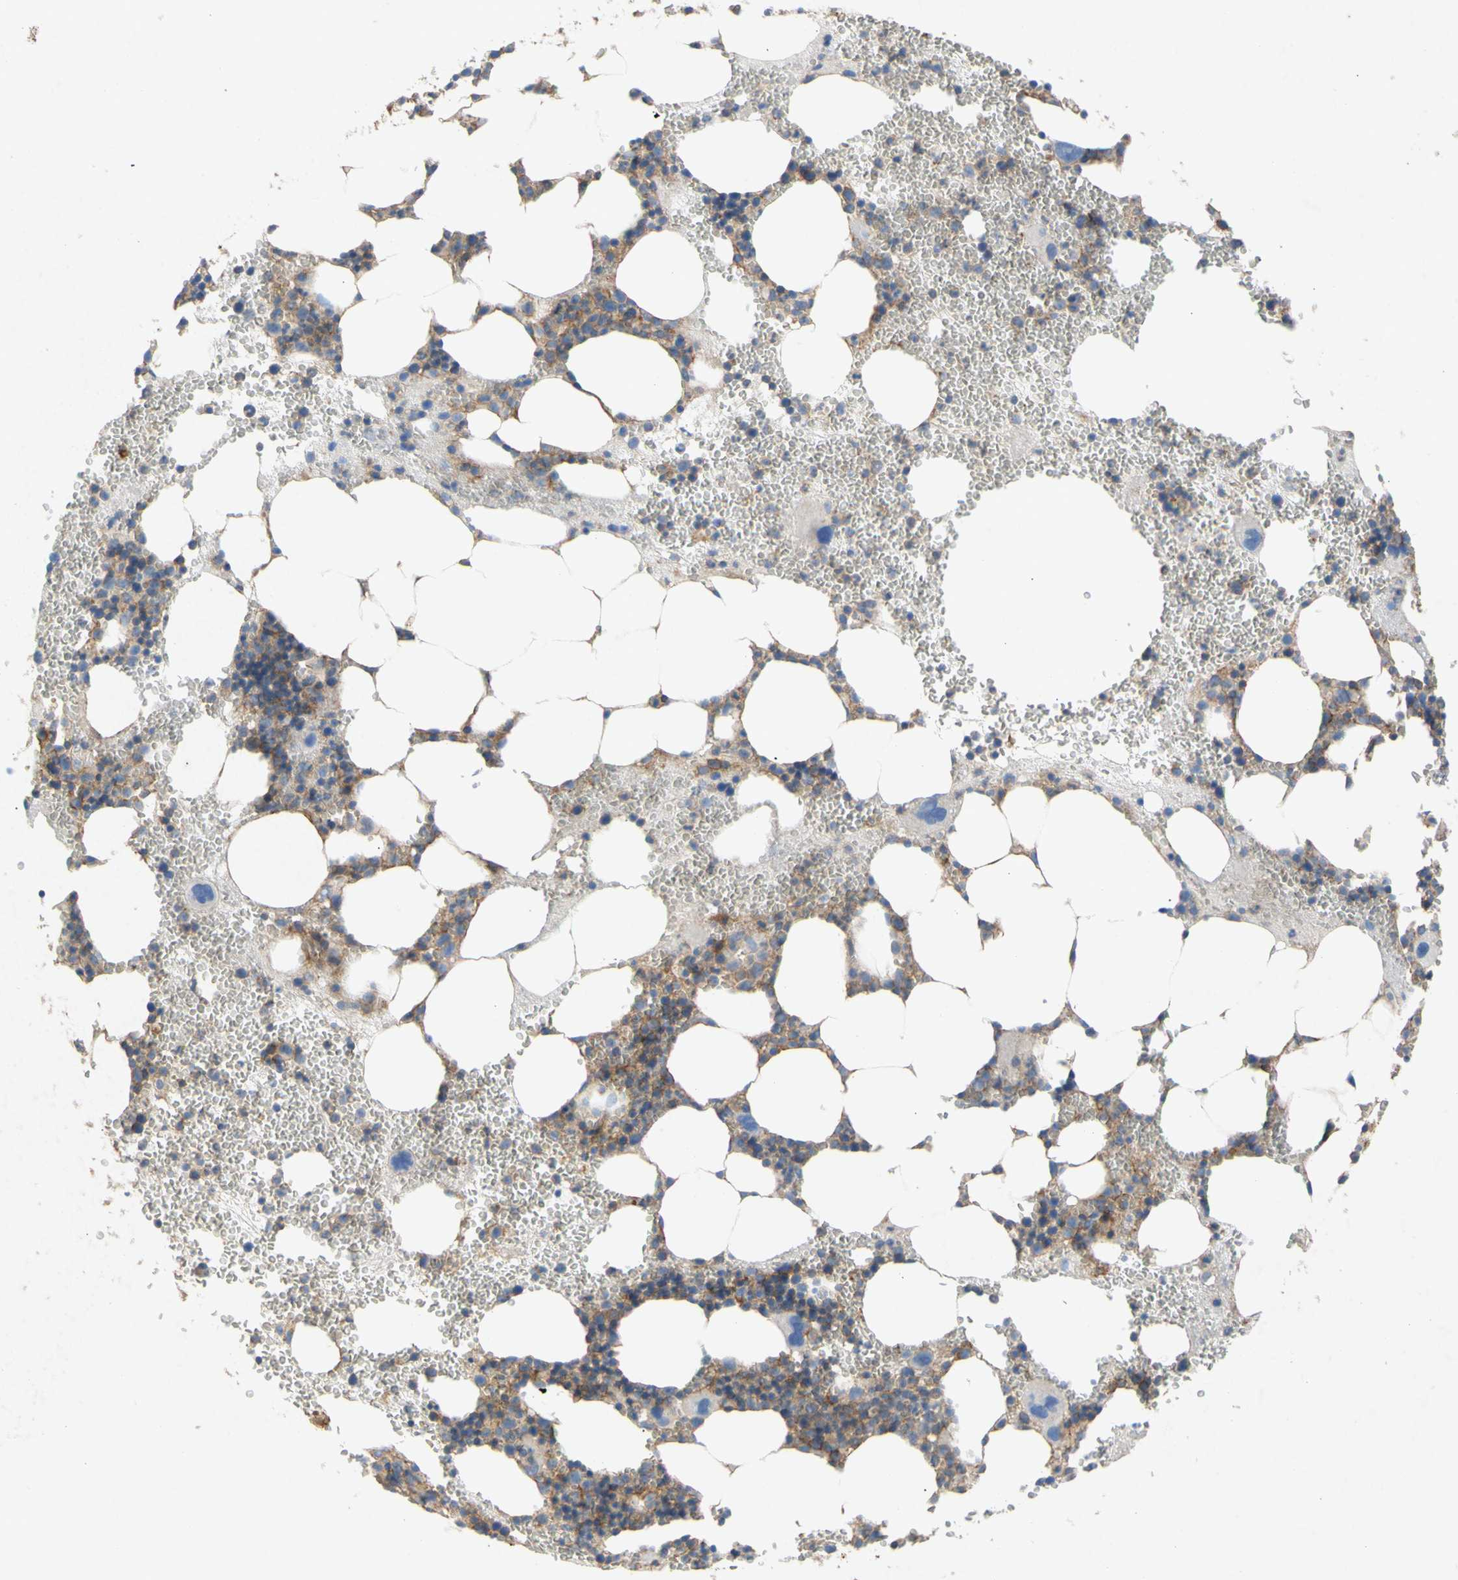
{"staining": {"intensity": "moderate", "quantity": "25%-75%", "location": "cytoplasmic/membranous"}, "tissue": "bone marrow", "cell_type": "Hematopoietic cells", "image_type": "normal", "snomed": [{"axis": "morphology", "description": "Normal tissue, NOS"}, {"axis": "morphology", "description": "Inflammation, NOS"}, {"axis": "topography", "description": "Bone marrow"}], "caption": "The histopathology image shows staining of benign bone marrow, revealing moderate cytoplasmic/membranous protein staining (brown color) within hematopoietic cells. Ihc stains the protein in brown and the nuclei are stained blue.", "gene": "ATP2A3", "patient": {"sex": "female", "age": 76}}